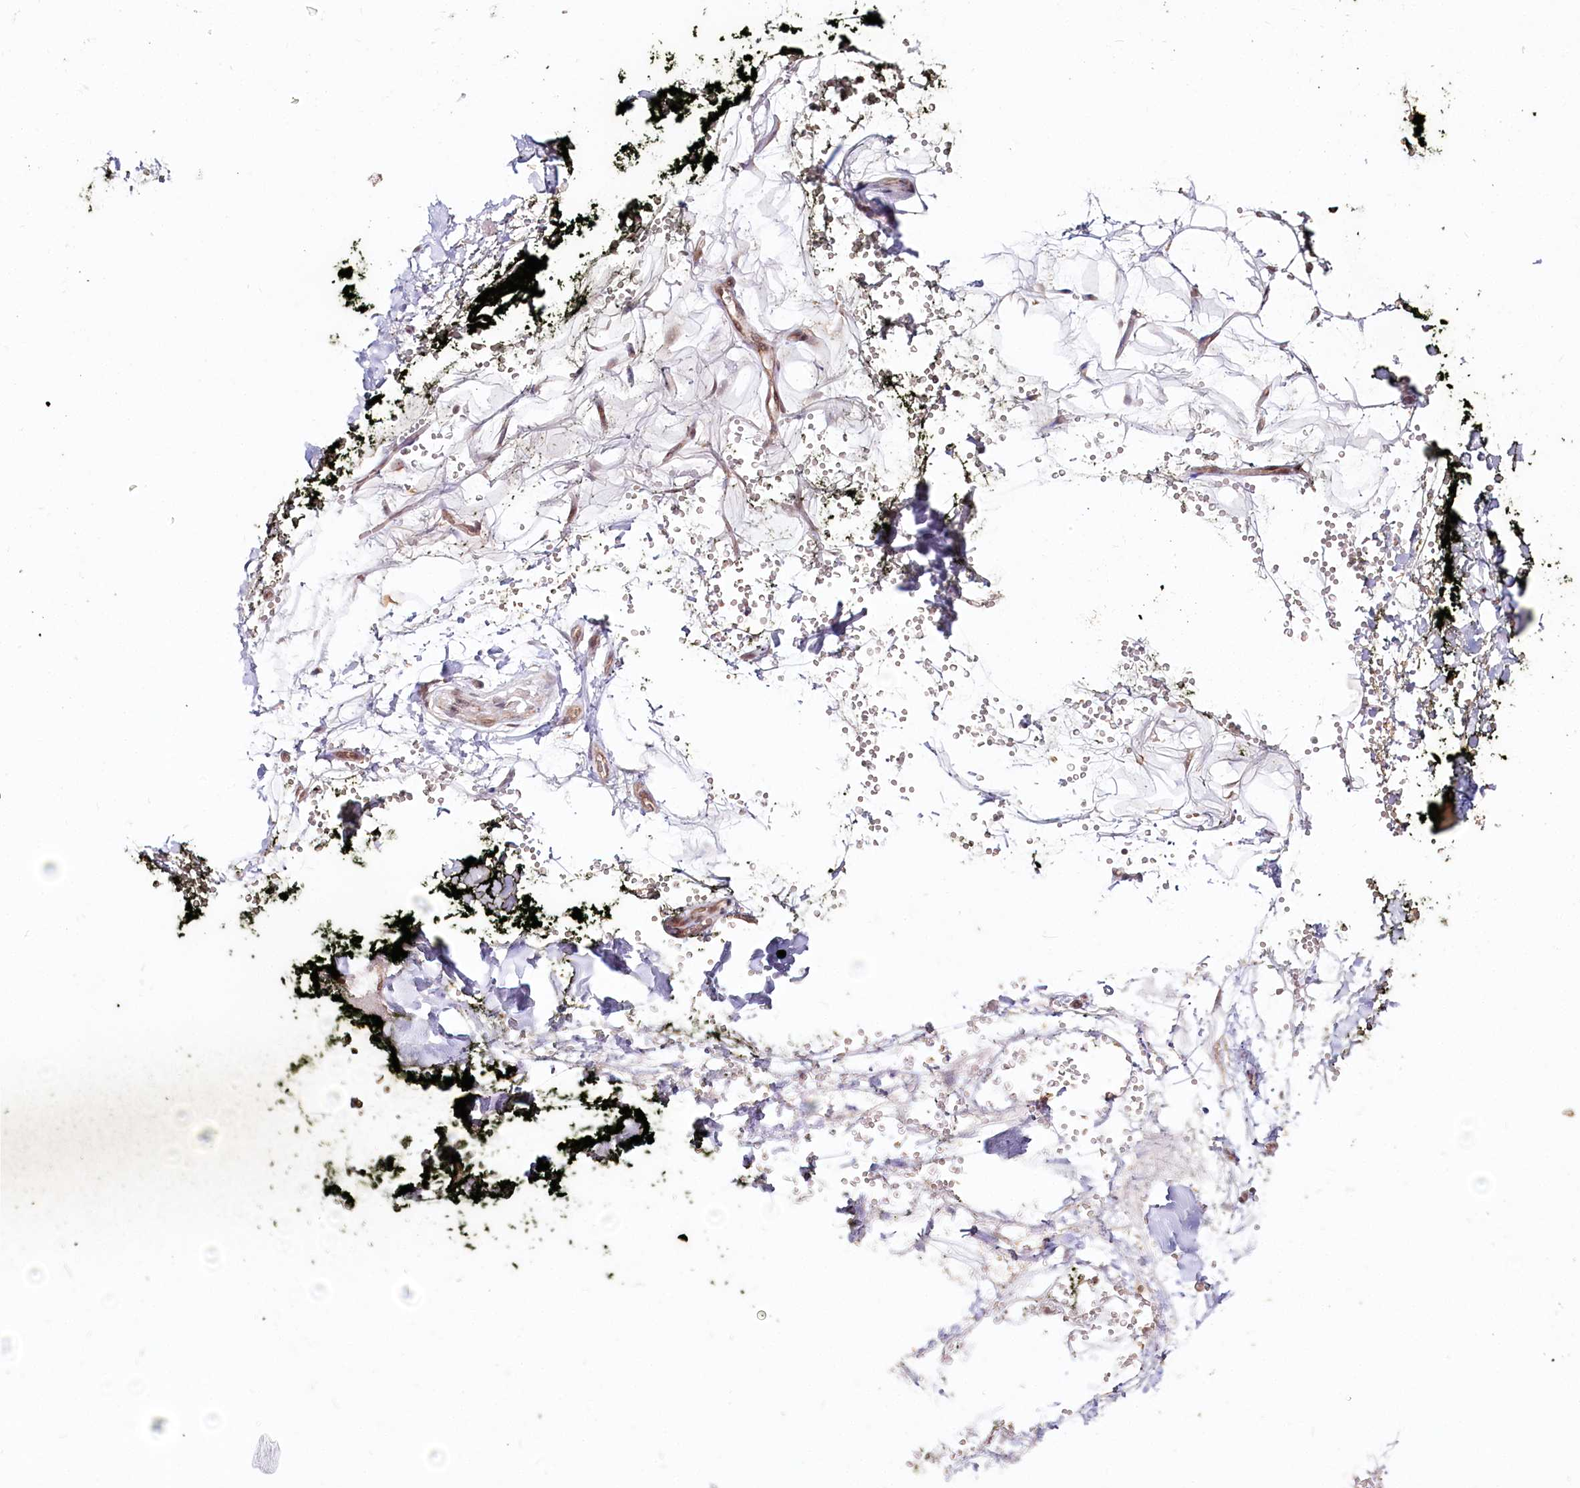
{"staining": {"intensity": "weak", "quantity": "<25%", "location": "cytoplasmic/membranous"}, "tissue": "adipose tissue", "cell_type": "Adipocytes", "image_type": "normal", "snomed": [{"axis": "morphology", "description": "Normal tissue, NOS"}, {"axis": "morphology", "description": "Adenocarcinoma, NOS"}, {"axis": "topography", "description": "Pancreas"}, {"axis": "topography", "description": "Peripheral nerve tissue"}], "caption": "Protein analysis of unremarkable adipose tissue displays no significant staining in adipocytes.", "gene": "OTUD4", "patient": {"sex": "male", "age": 59}}